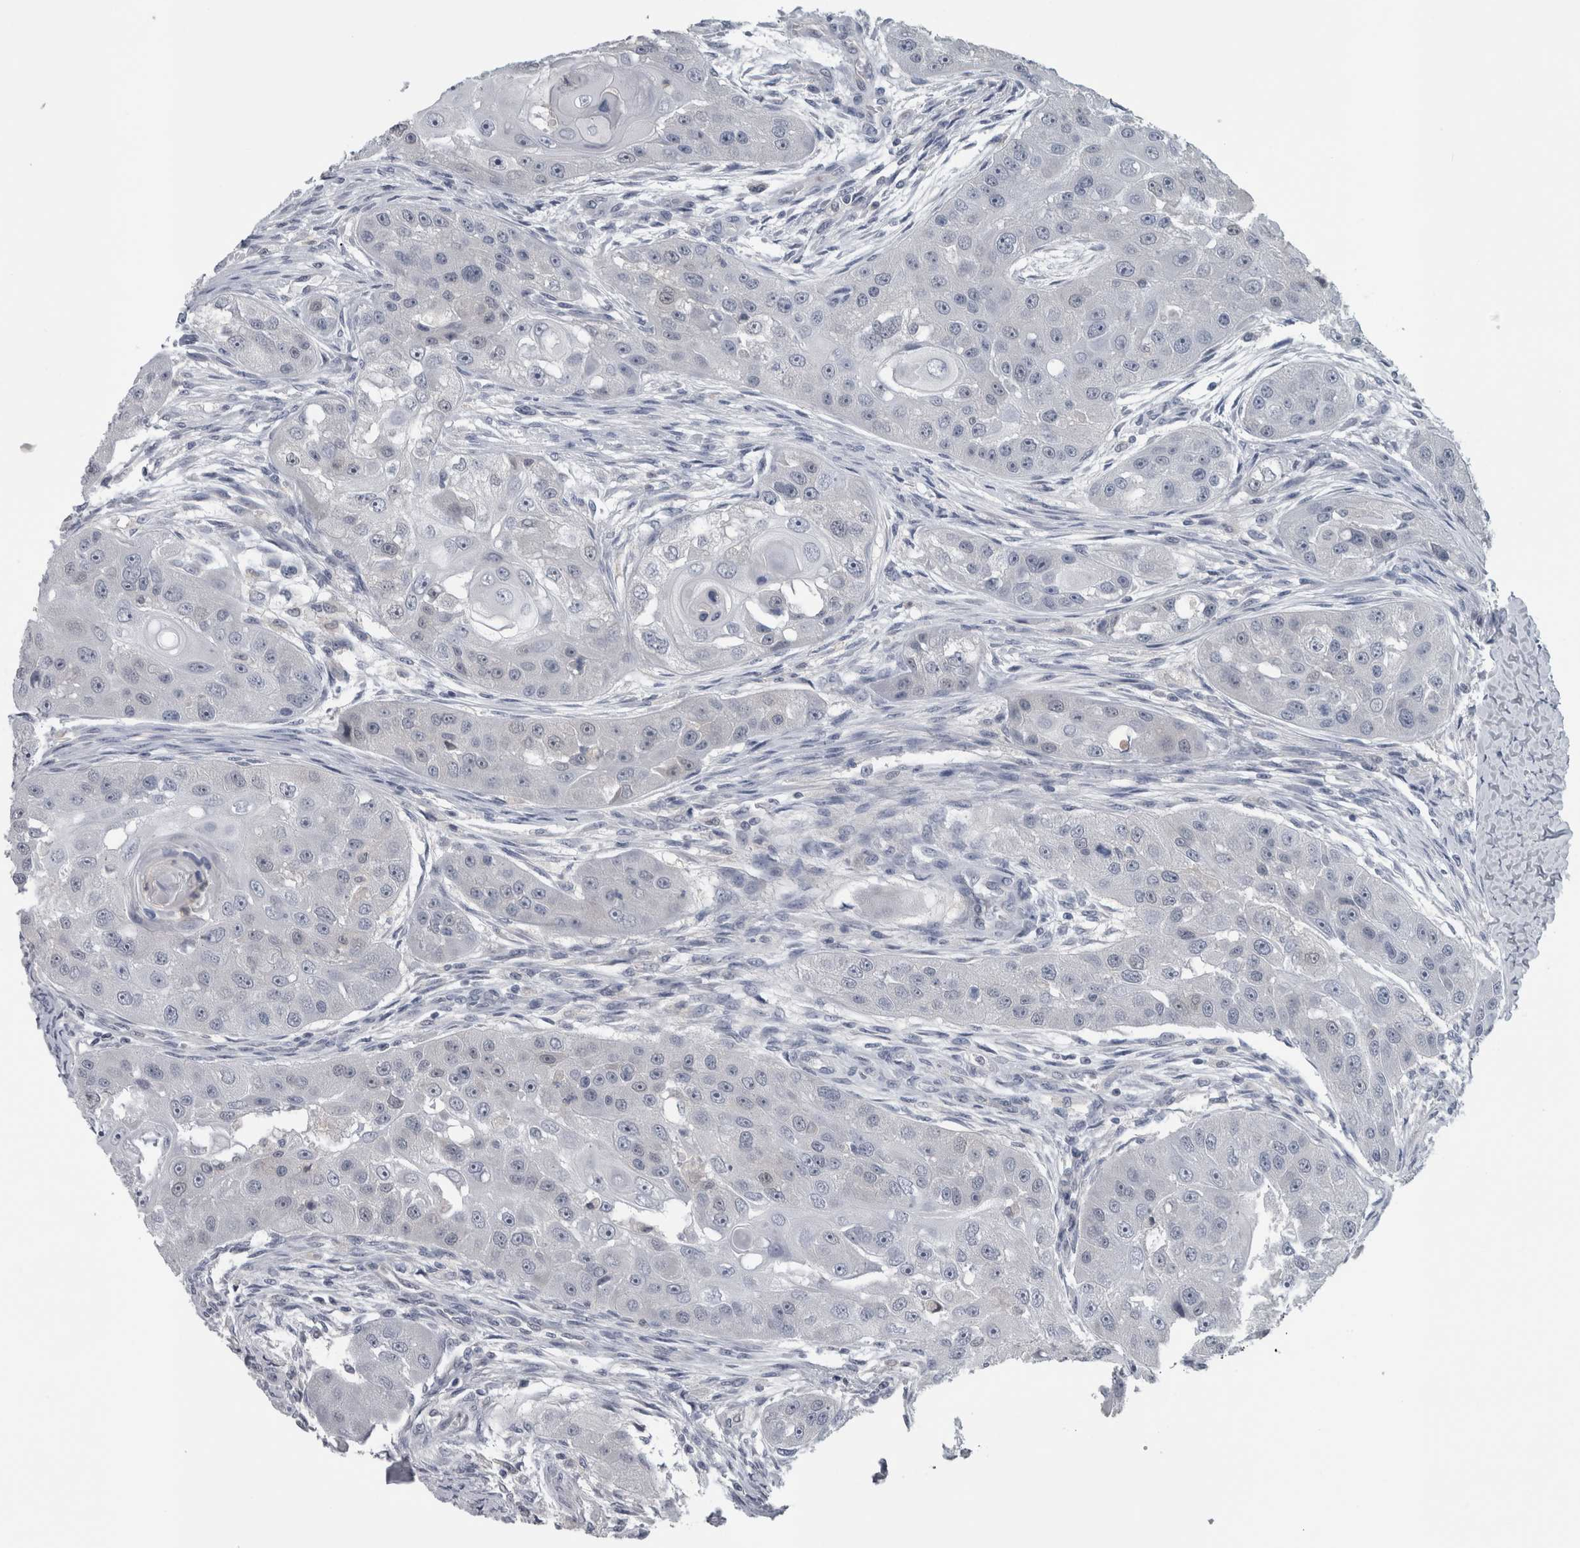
{"staining": {"intensity": "negative", "quantity": "none", "location": "none"}, "tissue": "head and neck cancer", "cell_type": "Tumor cells", "image_type": "cancer", "snomed": [{"axis": "morphology", "description": "Normal tissue, NOS"}, {"axis": "morphology", "description": "Squamous cell carcinoma, NOS"}, {"axis": "topography", "description": "Skeletal muscle"}, {"axis": "topography", "description": "Head-Neck"}], "caption": "Histopathology image shows no significant protein staining in tumor cells of head and neck cancer. (DAB (3,3'-diaminobenzidine) IHC, high magnification).", "gene": "NAPRT", "patient": {"sex": "male", "age": 51}}